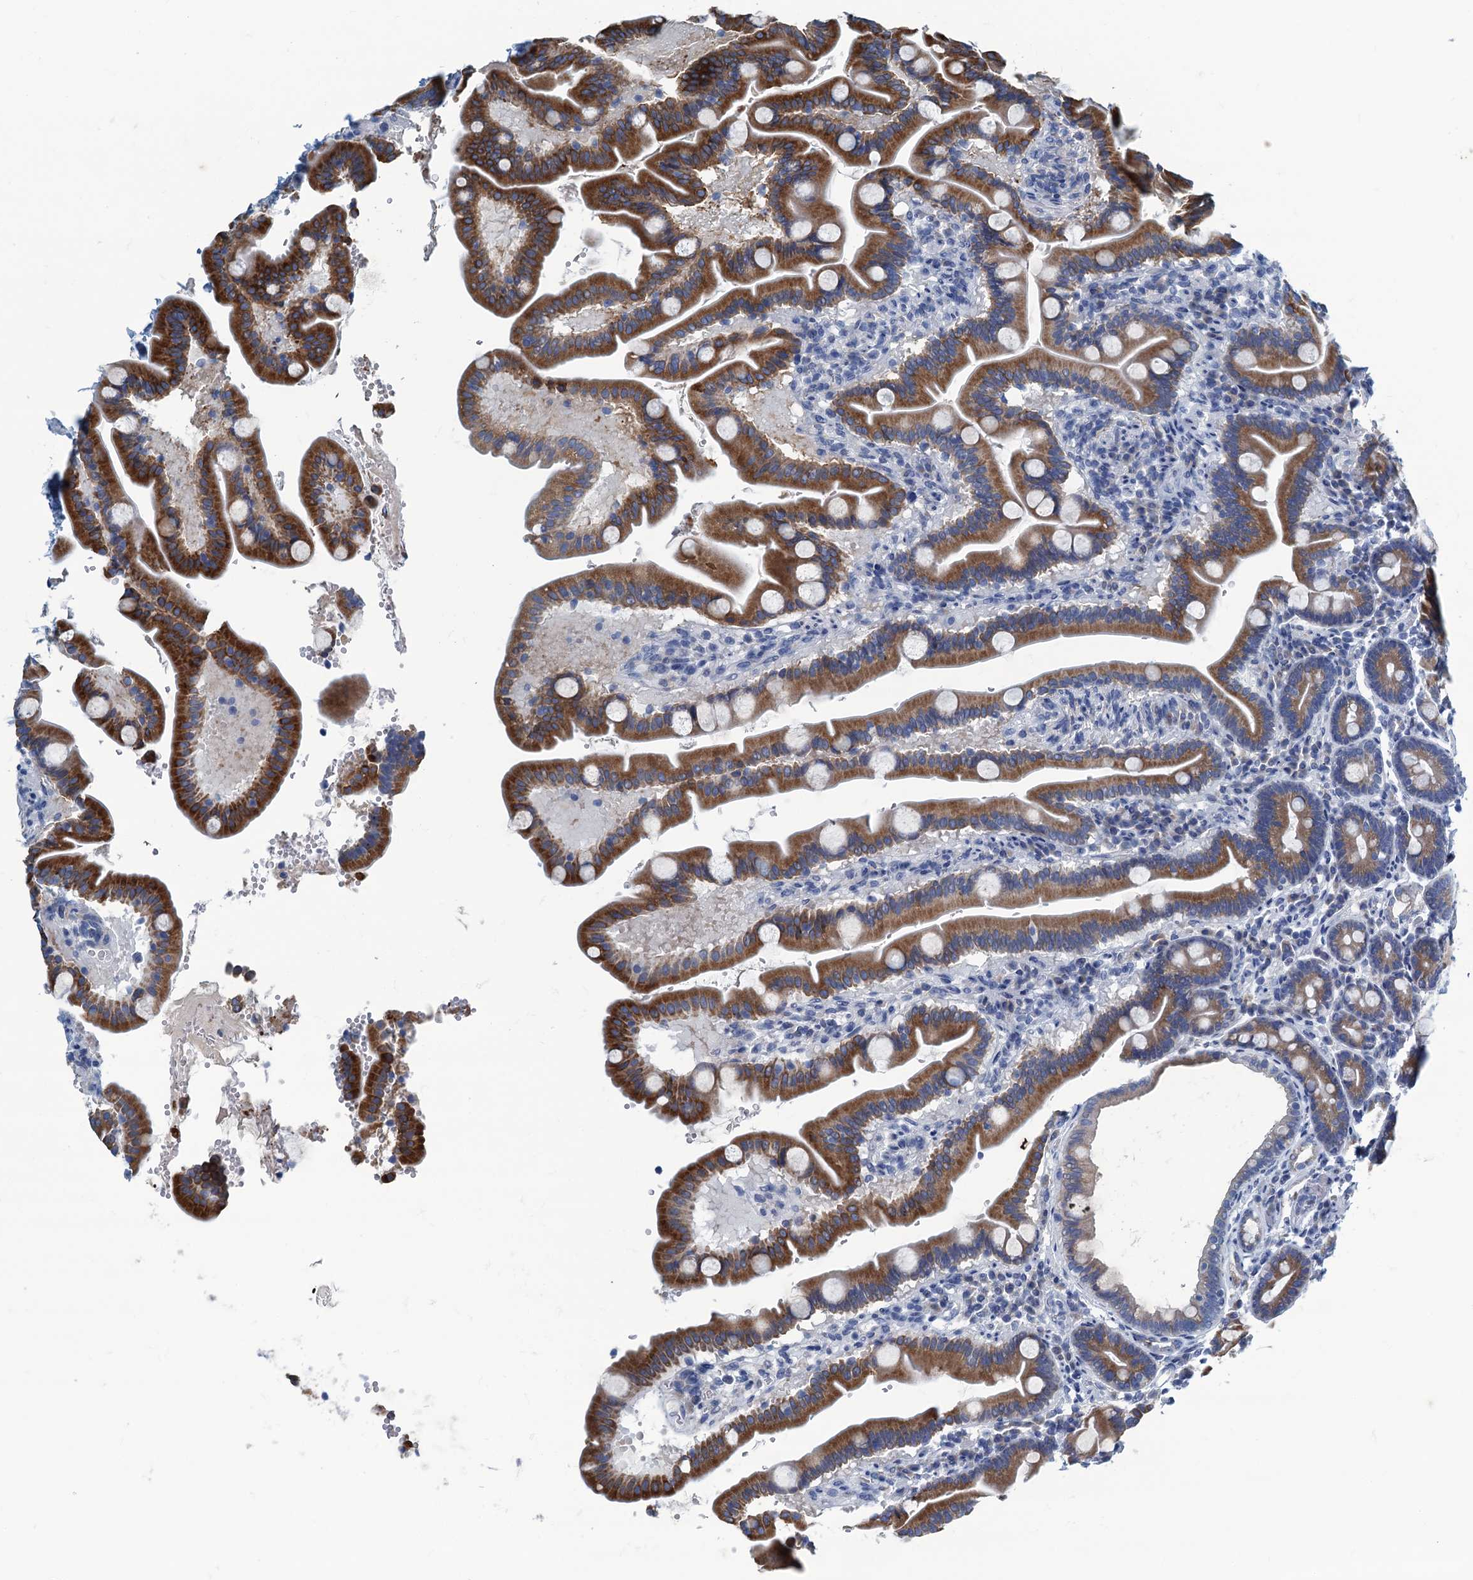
{"staining": {"intensity": "strong", "quantity": ">75%", "location": "cytoplasmic/membranous"}, "tissue": "duodenum", "cell_type": "Glandular cells", "image_type": "normal", "snomed": [{"axis": "morphology", "description": "Normal tissue, NOS"}, {"axis": "topography", "description": "Duodenum"}], "caption": "This histopathology image shows IHC staining of benign duodenum, with high strong cytoplasmic/membranous positivity in approximately >75% of glandular cells.", "gene": "C10orf88", "patient": {"sex": "male", "age": 54}}